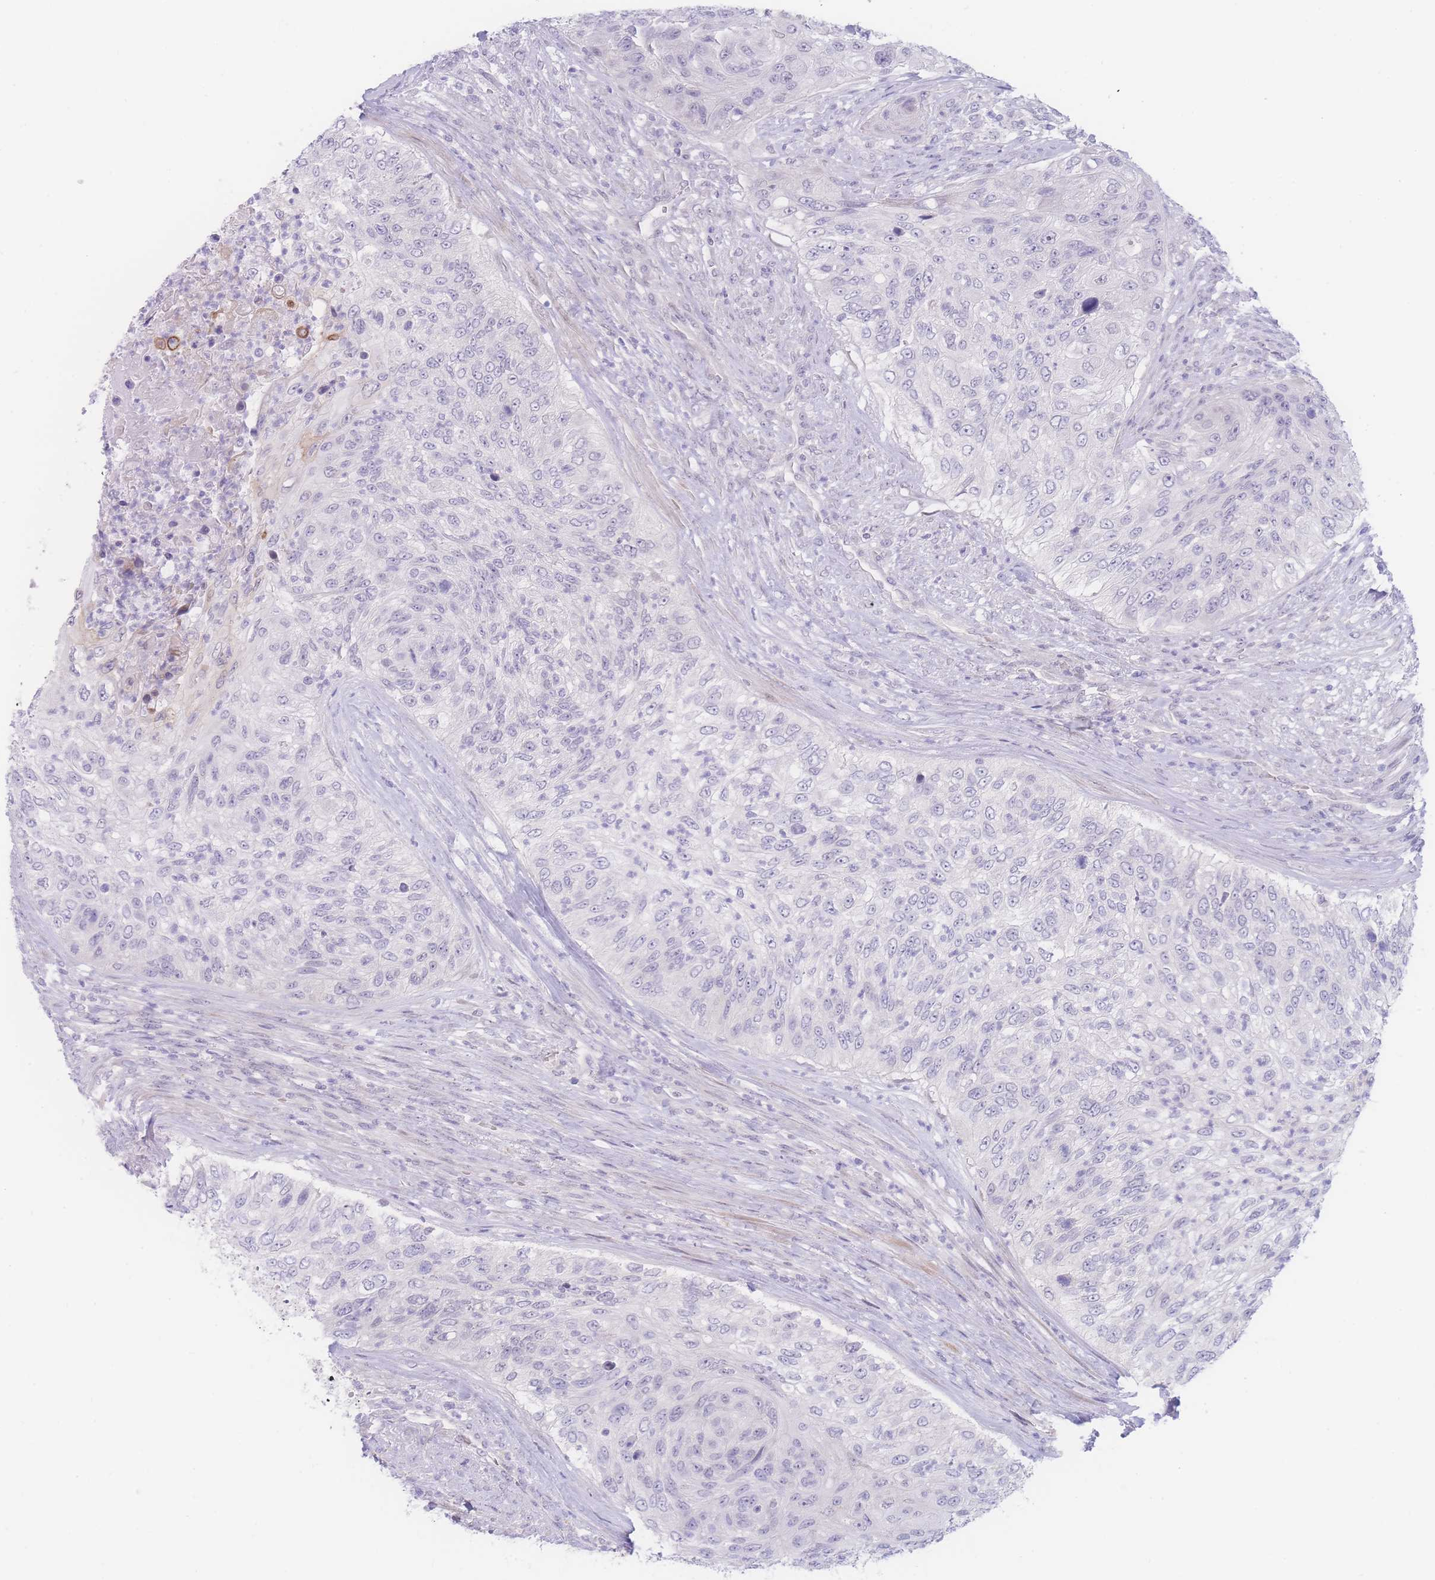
{"staining": {"intensity": "negative", "quantity": "none", "location": "none"}, "tissue": "urothelial cancer", "cell_type": "Tumor cells", "image_type": "cancer", "snomed": [{"axis": "morphology", "description": "Urothelial carcinoma, High grade"}, {"axis": "topography", "description": "Urinary bladder"}], "caption": "Immunohistochemistry of human high-grade urothelial carcinoma reveals no expression in tumor cells.", "gene": "PRSS22", "patient": {"sex": "female", "age": 60}}